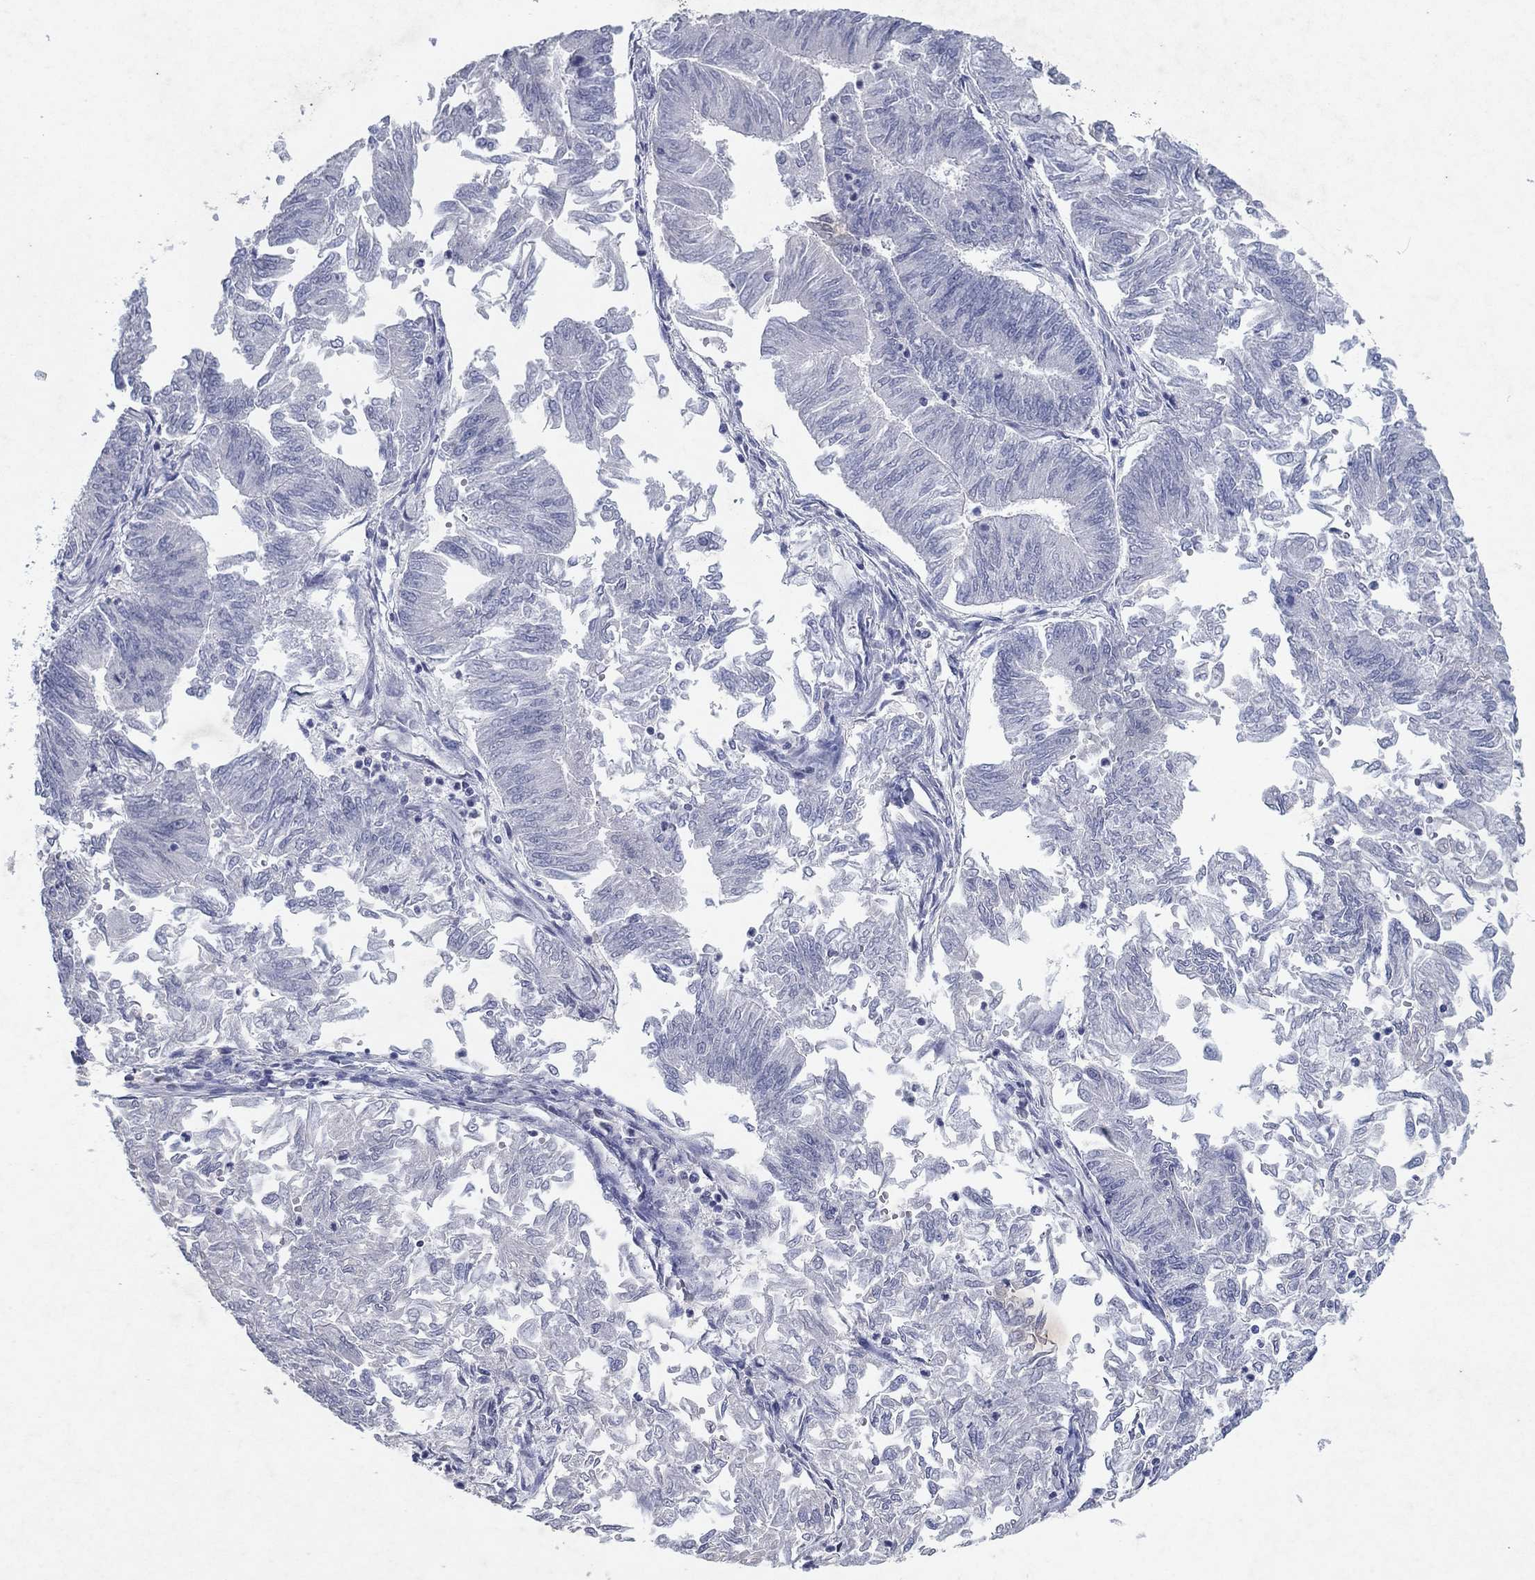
{"staining": {"intensity": "negative", "quantity": "none", "location": "none"}, "tissue": "endometrial cancer", "cell_type": "Tumor cells", "image_type": "cancer", "snomed": [{"axis": "morphology", "description": "Adenocarcinoma, NOS"}, {"axis": "topography", "description": "Endometrium"}], "caption": "The immunohistochemistry histopathology image has no significant expression in tumor cells of endometrial adenocarcinoma tissue. The staining is performed using DAB (3,3'-diaminobenzidine) brown chromogen with nuclei counter-stained in using hematoxylin.", "gene": "KRT40", "patient": {"sex": "female", "age": 59}}